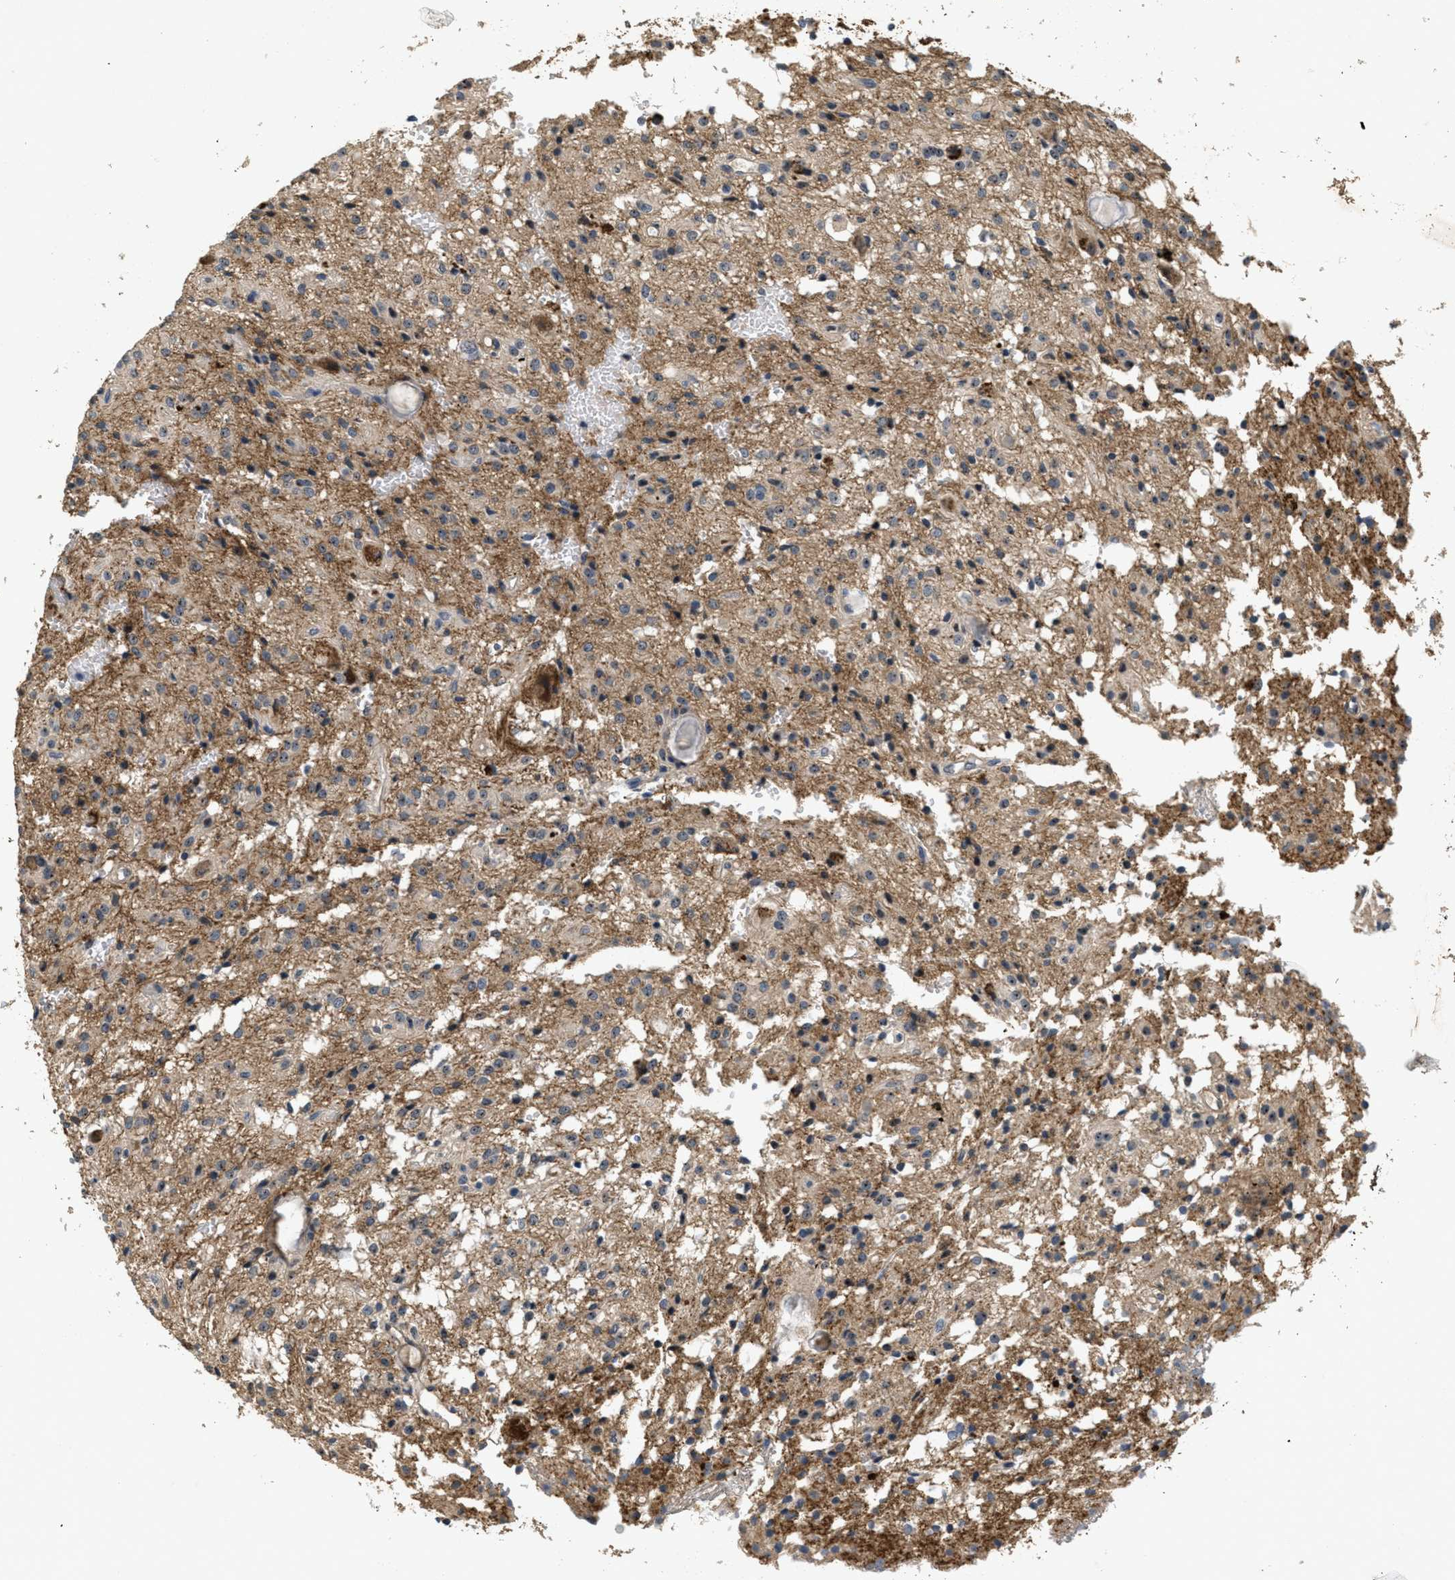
{"staining": {"intensity": "weak", "quantity": ">75%", "location": "cytoplasmic/membranous"}, "tissue": "glioma", "cell_type": "Tumor cells", "image_type": "cancer", "snomed": [{"axis": "morphology", "description": "Glioma, malignant, High grade"}, {"axis": "topography", "description": "Brain"}], "caption": "Malignant high-grade glioma was stained to show a protein in brown. There is low levels of weak cytoplasmic/membranous expression in approximately >75% of tumor cells.", "gene": "OSMR", "patient": {"sex": "female", "age": 59}}